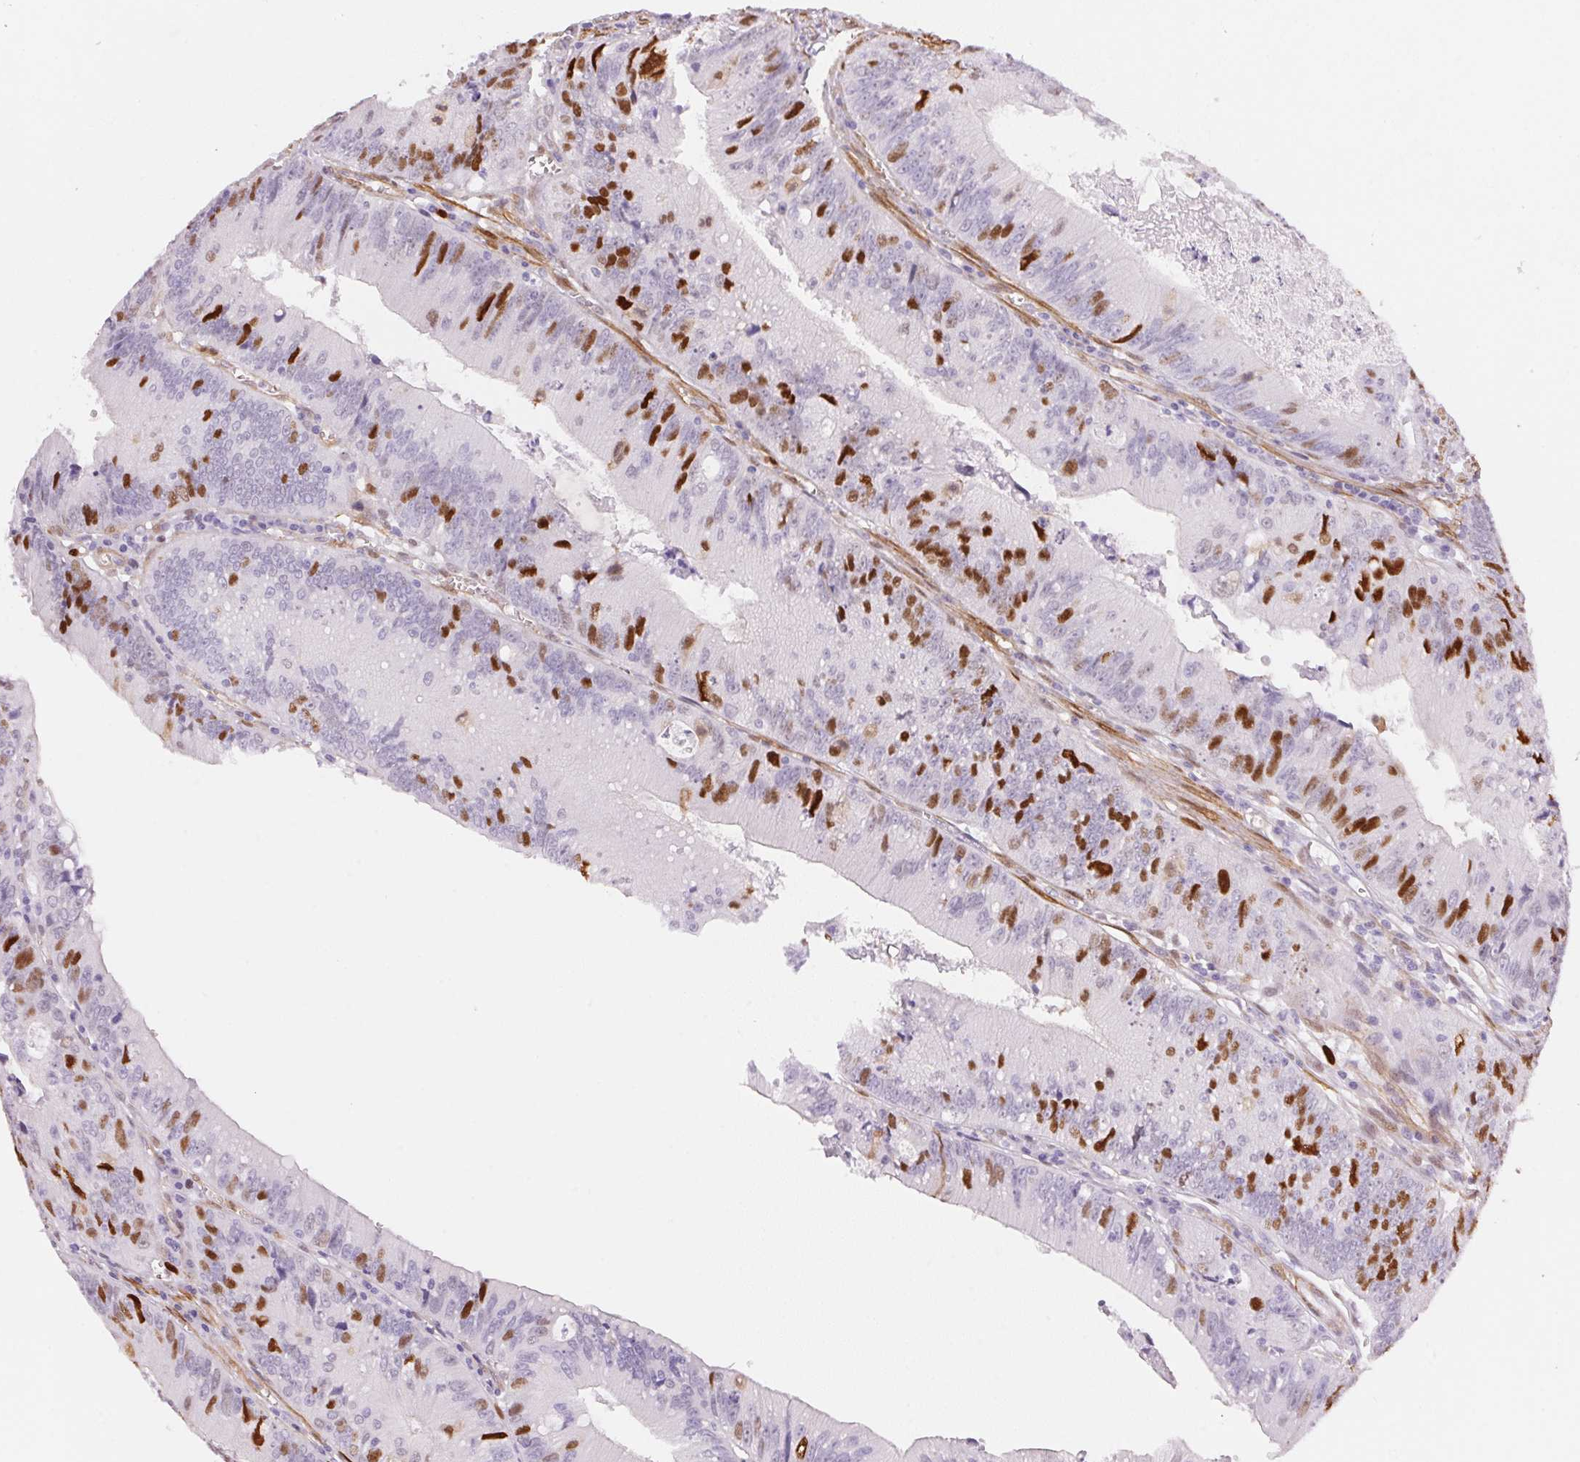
{"staining": {"intensity": "strong", "quantity": "<25%", "location": "nuclear"}, "tissue": "colorectal cancer", "cell_type": "Tumor cells", "image_type": "cancer", "snomed": [{"axis": "morphology", "description": "Adenocarcinoma, NOS"}, {"axis": "topography", "description": "Rectum"}], "caption": "This histopathology image shows IHC staining of human colorectal adenocarcinoma, with medium strong nuclear staining in approximately <25% of tumor cells.", "gene": "SMTN", "patient": {"sex": "female", "age": 81}}